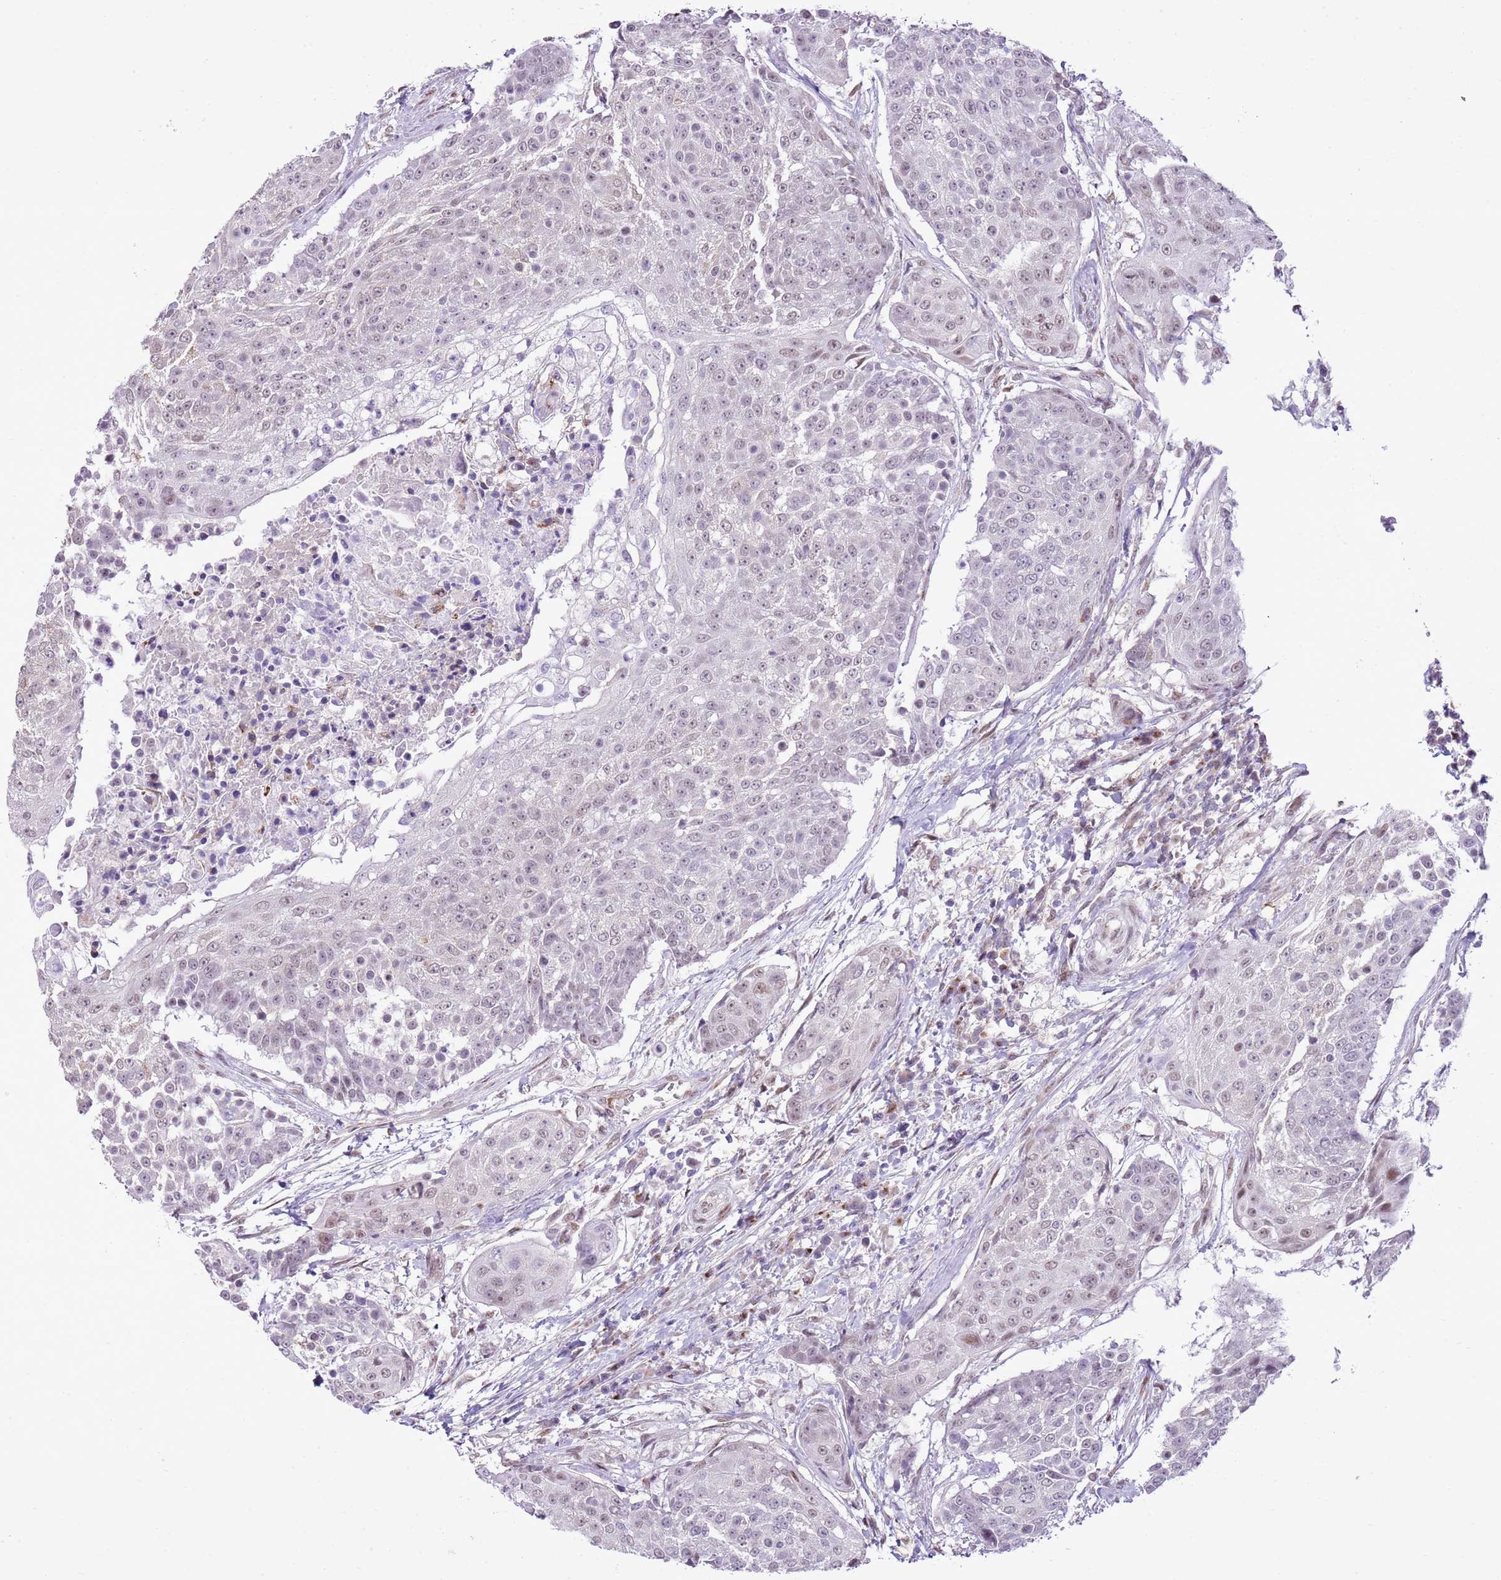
{"staining": {"intensity": "weak", "quantity": "<25%", "location": "nuclear"}, "tissue": "urothelial cancer", "cell_type": "Tumor cells", "image_type": "cancer", "snomed": [{"axis": "morphology", "description": "Urothelial carcinoma, High grade"}, {"axis": "topography", "description": "Urinary bladder"}], "caption": "Immunohistochemical staining of urothelial cancer shows no significant staining in tumor cells.", "gene": "NACC2", "patient": {"sex": "female", "age": 63}}